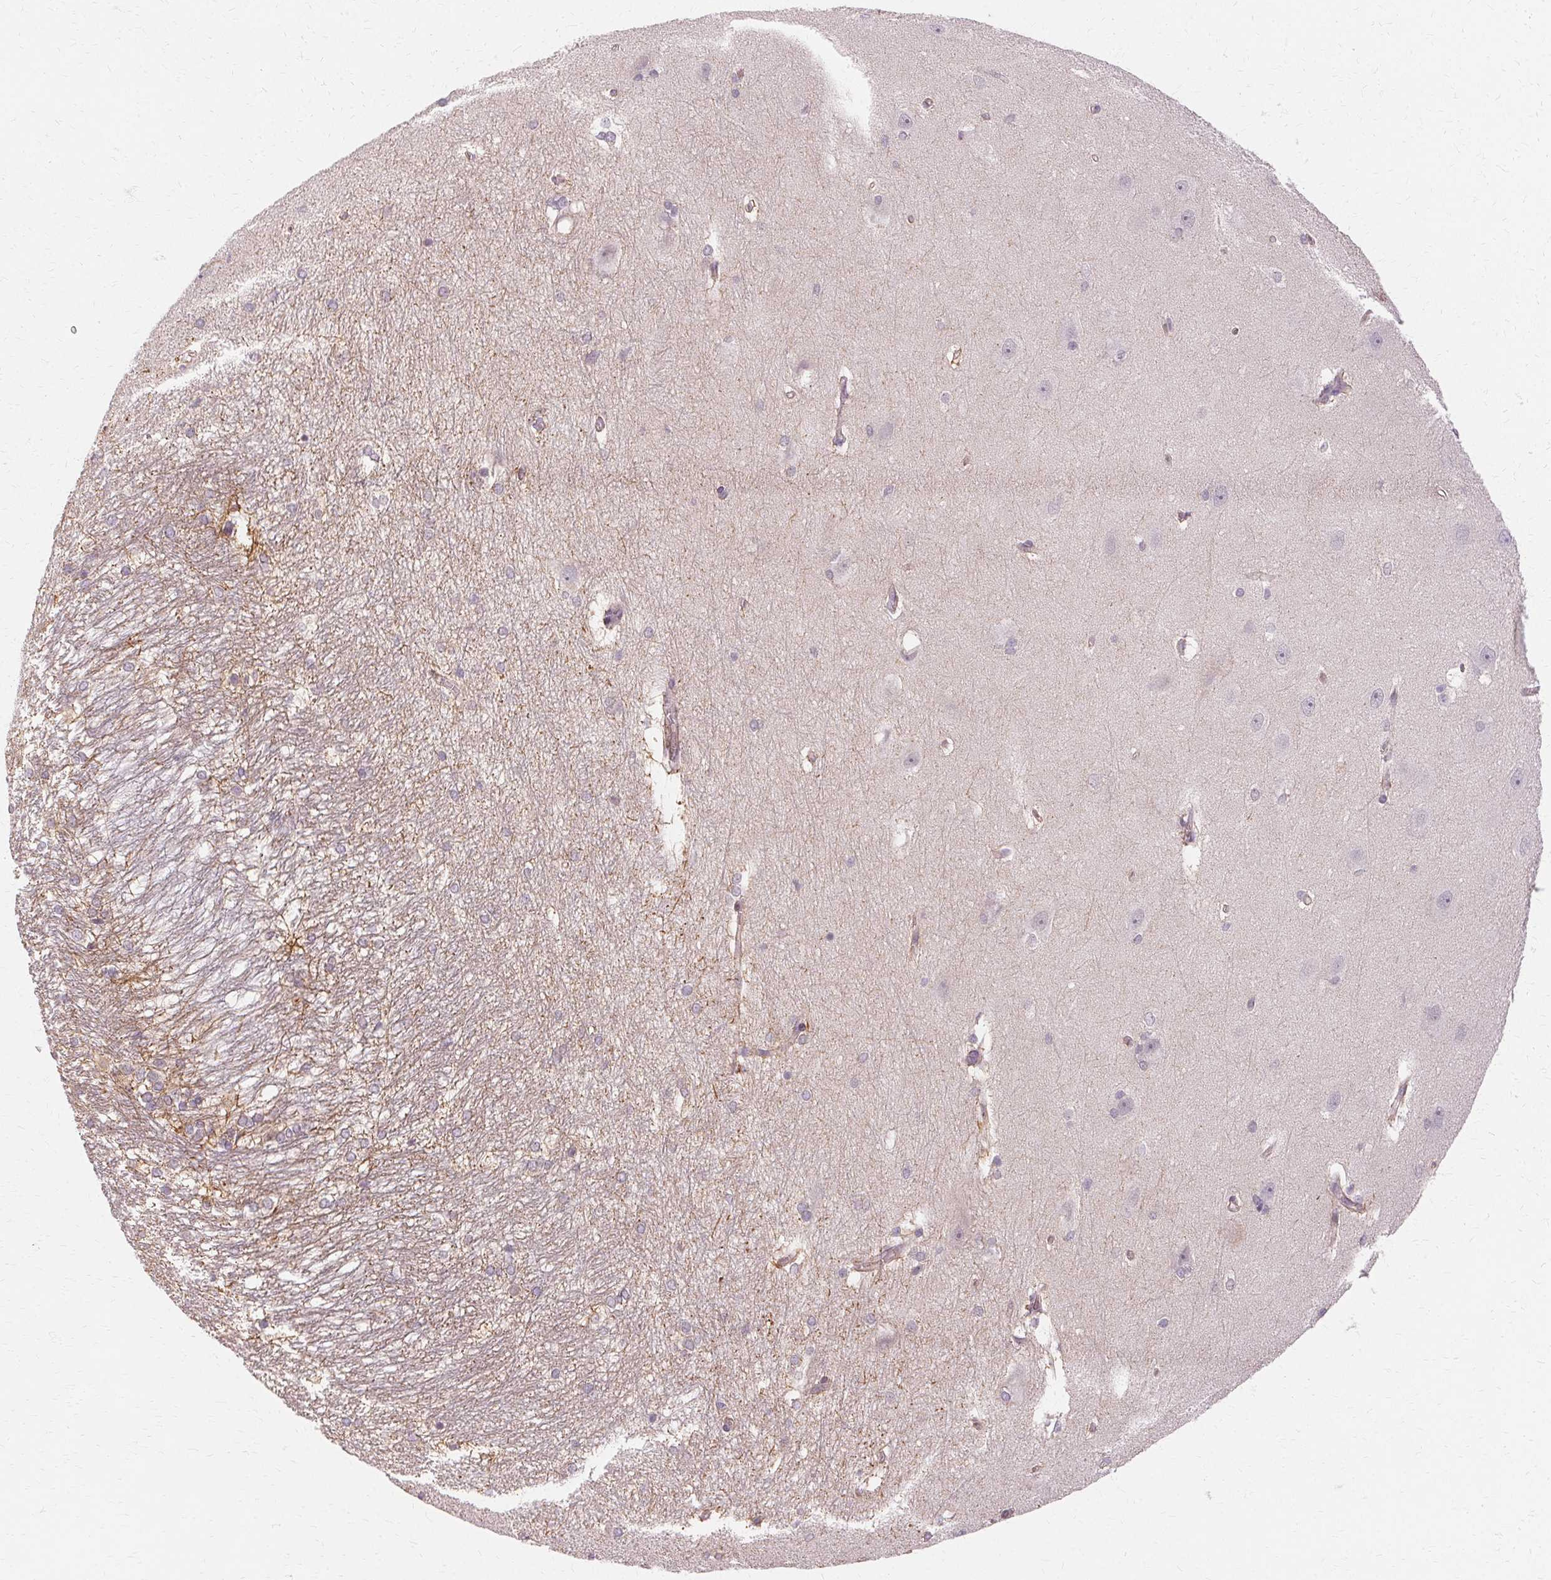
{"staining": {"intensity": "negative", "quantity": "none", "location": "none"}, "tissue": "hippocampus", "cell_type": "Glial cells", "image_type": "normal", "snomed": [{"axis": "morphology", "description": "Normal tissue, NOS"}, {"axis": "topography", "description": "Cerebral cortex"}, {"axis": "topography", "description": "Hippocampus"}], "caption": "A high-resolution photomicrograph shows immunohistochemistry staining of unremarkable hippocampus, which demonstrates no significant staining in glial cells. (DAB immunohistochemistry with hematoxylin counter stain).", "gene": "USP8", "patient": {"sex": "female", "age": 19}}